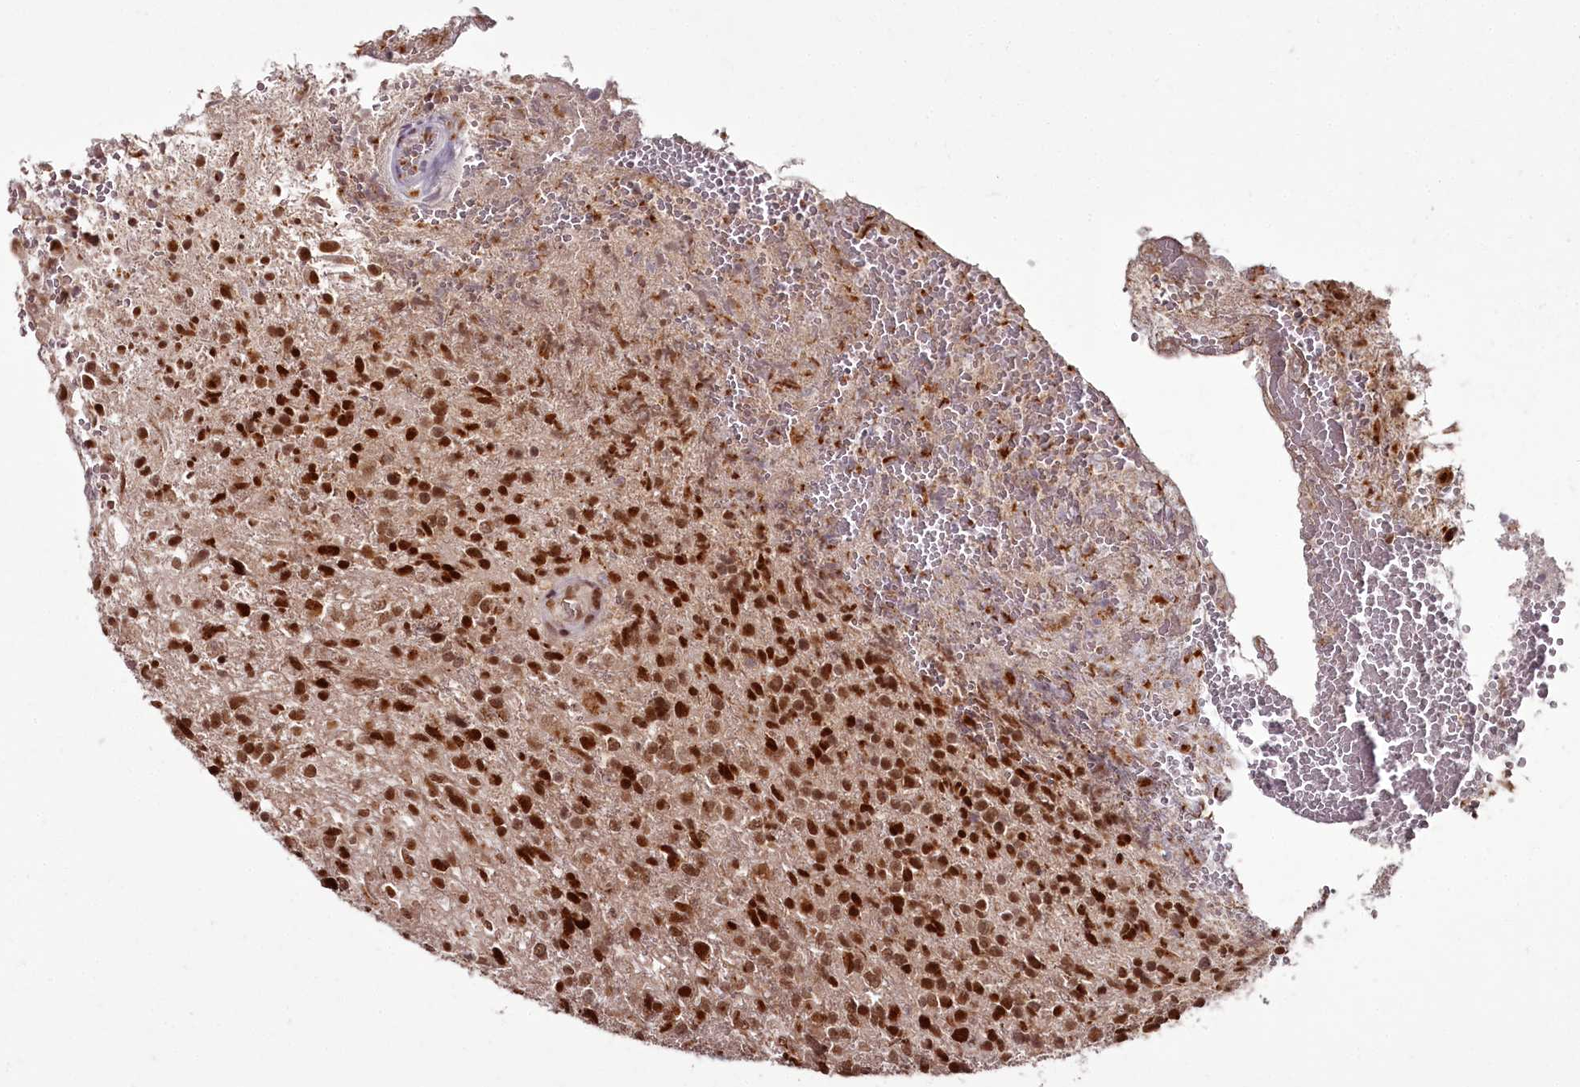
{"staining": {"intensity": "moderate", "quantity": ">75%", "location": "nuclear"}, "tissue": "glioma", "cell_type": "Tumor cells", "image_type": "cancer", "snomed": [{"axis": "morphology", "description": "Glioma, malignant, High grade"}, {"axis": "topography", "description": "Brain"}], "caption": "The image reveals a brown stain indicating the presence of a protein in the nuclear of tumor cells in glioma.", "gene": "CEP83", "patient": {"sex": "male", "age": 56}}